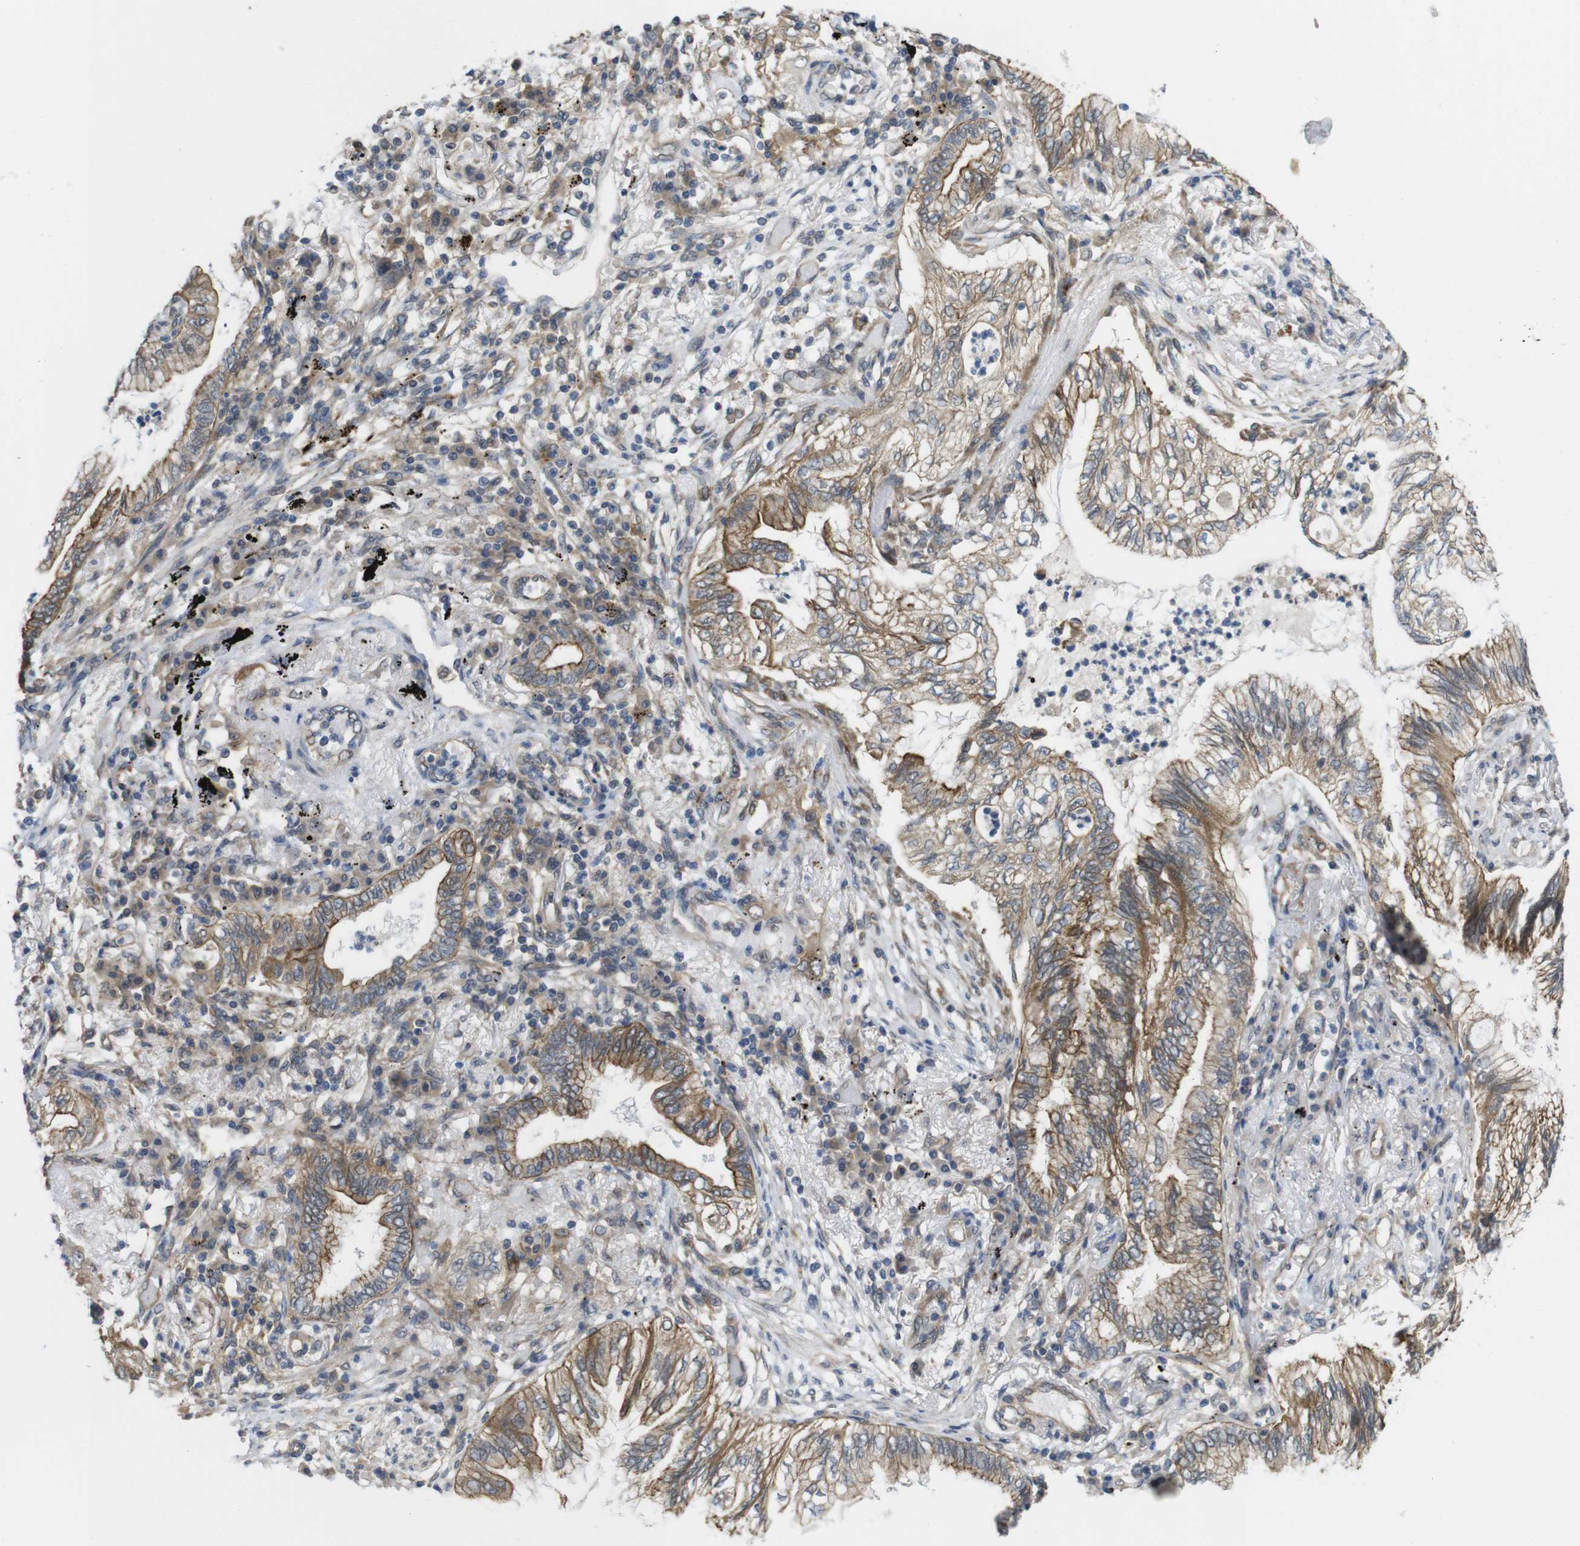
{"staining": {"intensity": "moderate", "quantity": ">75%", "location": "cytoplasmic/membranous"}, "tissue": "lung cancer", "cell_type": "Tumor cells", "image_type": "cancer", "snomed": [{"axis": "morphology", "description": "Normal tissue, NOS"}, {"axis": "morphology", "description": "Adenocarcinoma, NOS"}, {"axis": "topography", "description": "Bronchus"}, {"axis": "topography", "description": "Lung"}], "caption": "Protein expression by IHC shows moderate cytoplasmic/membranous positivity in approximately >75% of tumor cells in adenocarcinoma (lung).", "gene": "ZDHHC5", "patient": {"sex": "female", "age": 70}}